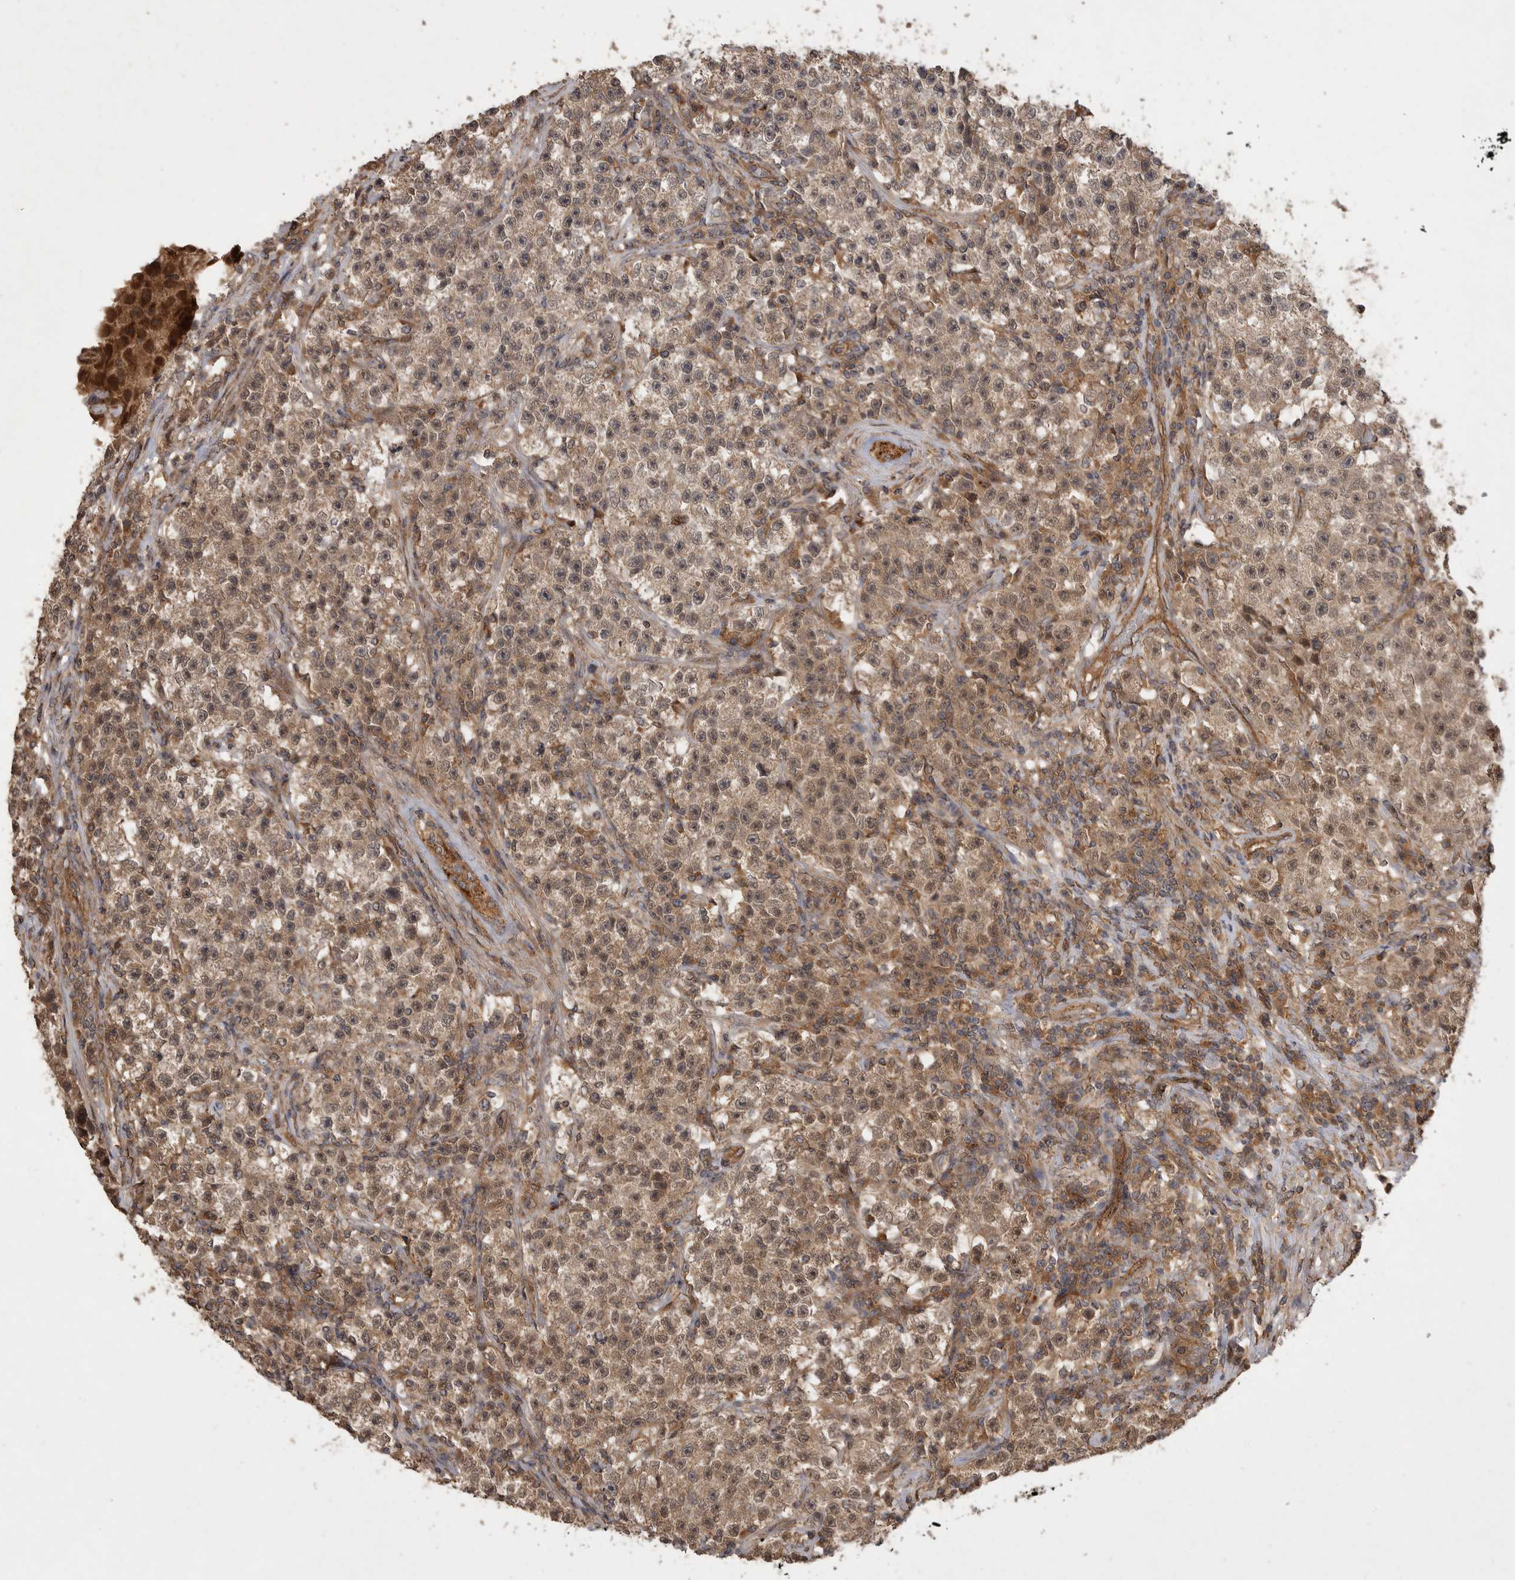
{"staining": {"intensity": "moderate", "quantity": ">75%", "location": "cytoplasmic/membranous,nuclear"}, "tissue": "testis cancer", "cell_type": "Tumor cells", "image_type": "cancer", "snomed": [{"axis": "morphology", "description": "Seminoma, NOS"}, {"axis": "topography", "description": "Testis"}], "caption": "Testis cancer (seminoma) stained with a brown dye reveals moderate cytoplasmic/membranous and nuclear positive positivity in approximately >75% of tumor cells.", "gene": "ZNF232", "patient": {"sex": "male", "age": 22}}